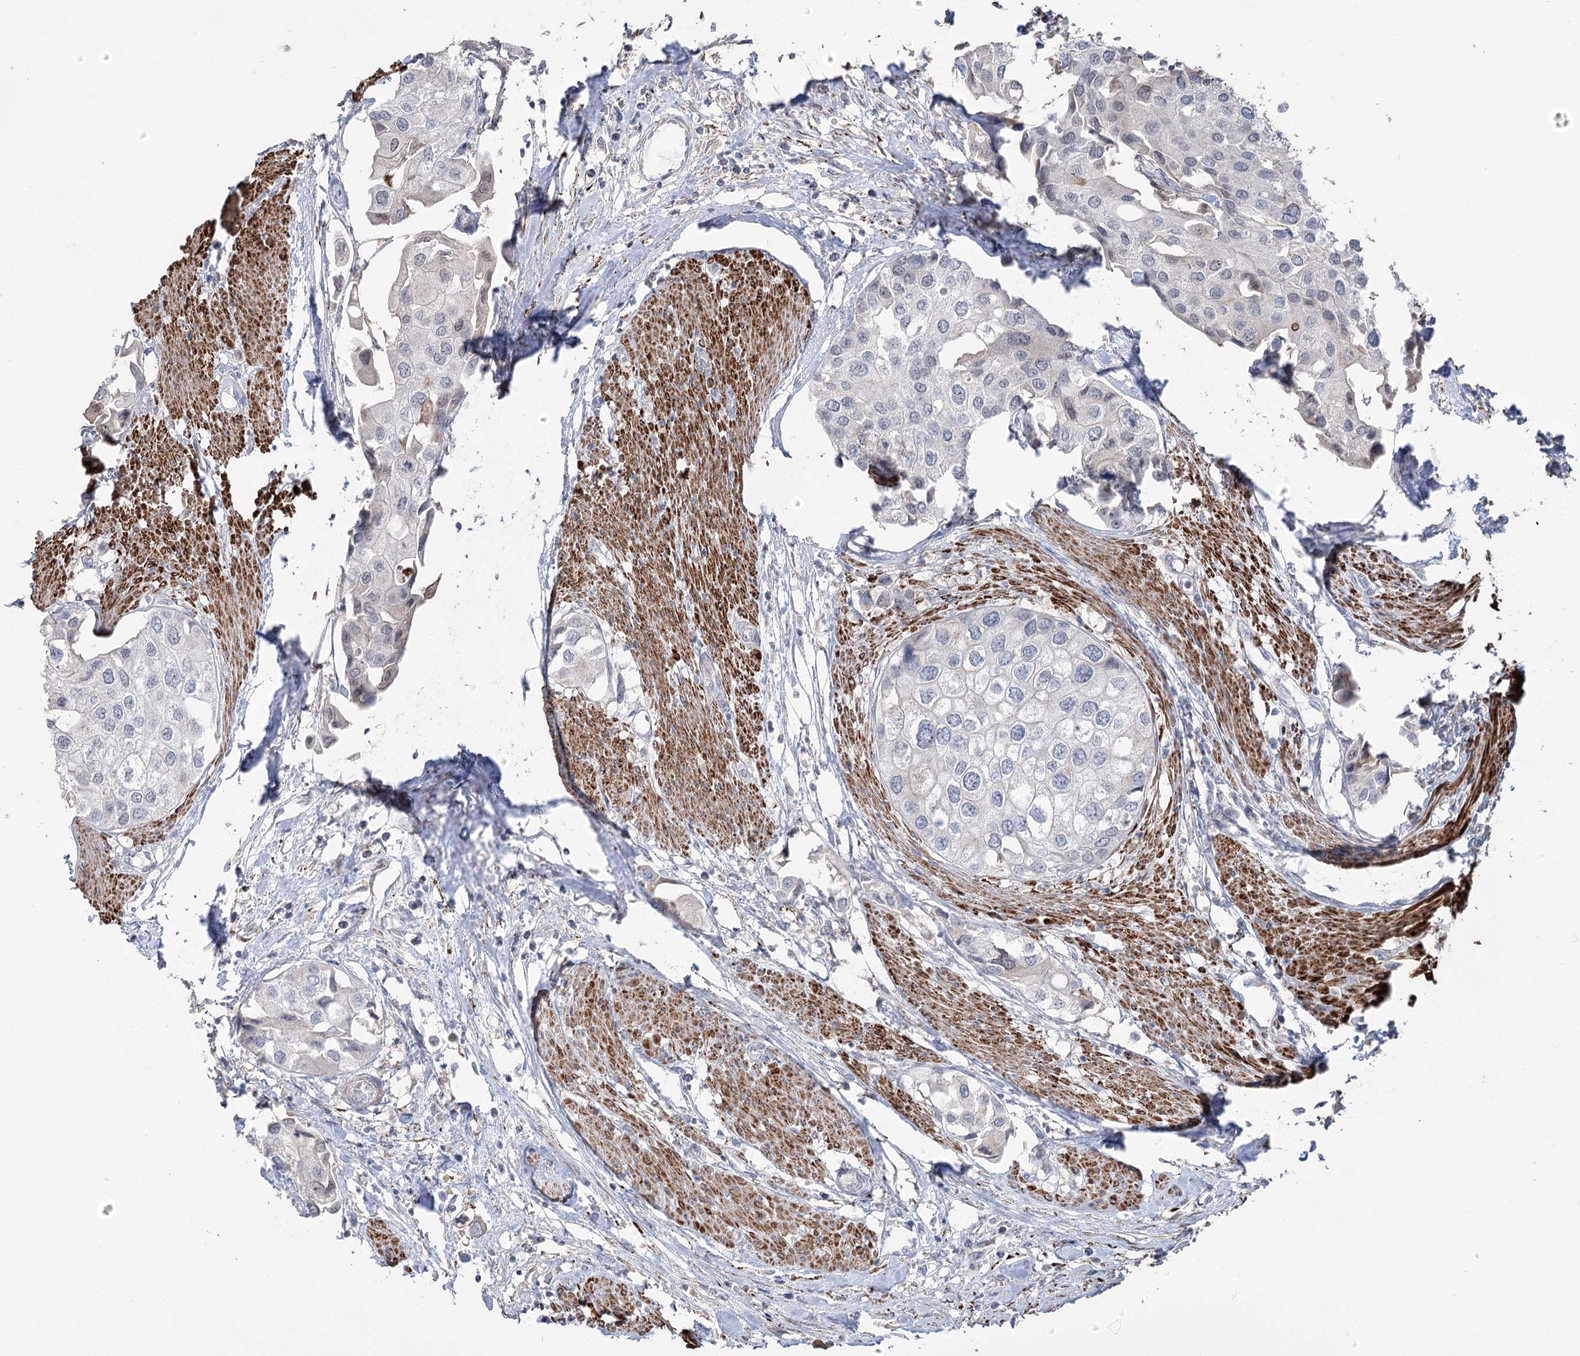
{"staining": {"intensity": "negative", "quantity": "none", "location": "none"}, "tissue": "urothelial cancer", "cell_type": "Tumor cells", "image_type": "cancer", "snomed": [{"axis": "morphology", "description": "Urothelial carcinoma, High grade"}, {"axis": "topography", "description": "Urinary bladder"}], "caption": "Urothelial carcinoma (high-grade) stained for a protein using immunohistochemistry shows no staining tumor cells.", "gene": "ZSCAN23", "patient": {"sex": "male", "age": 64}}